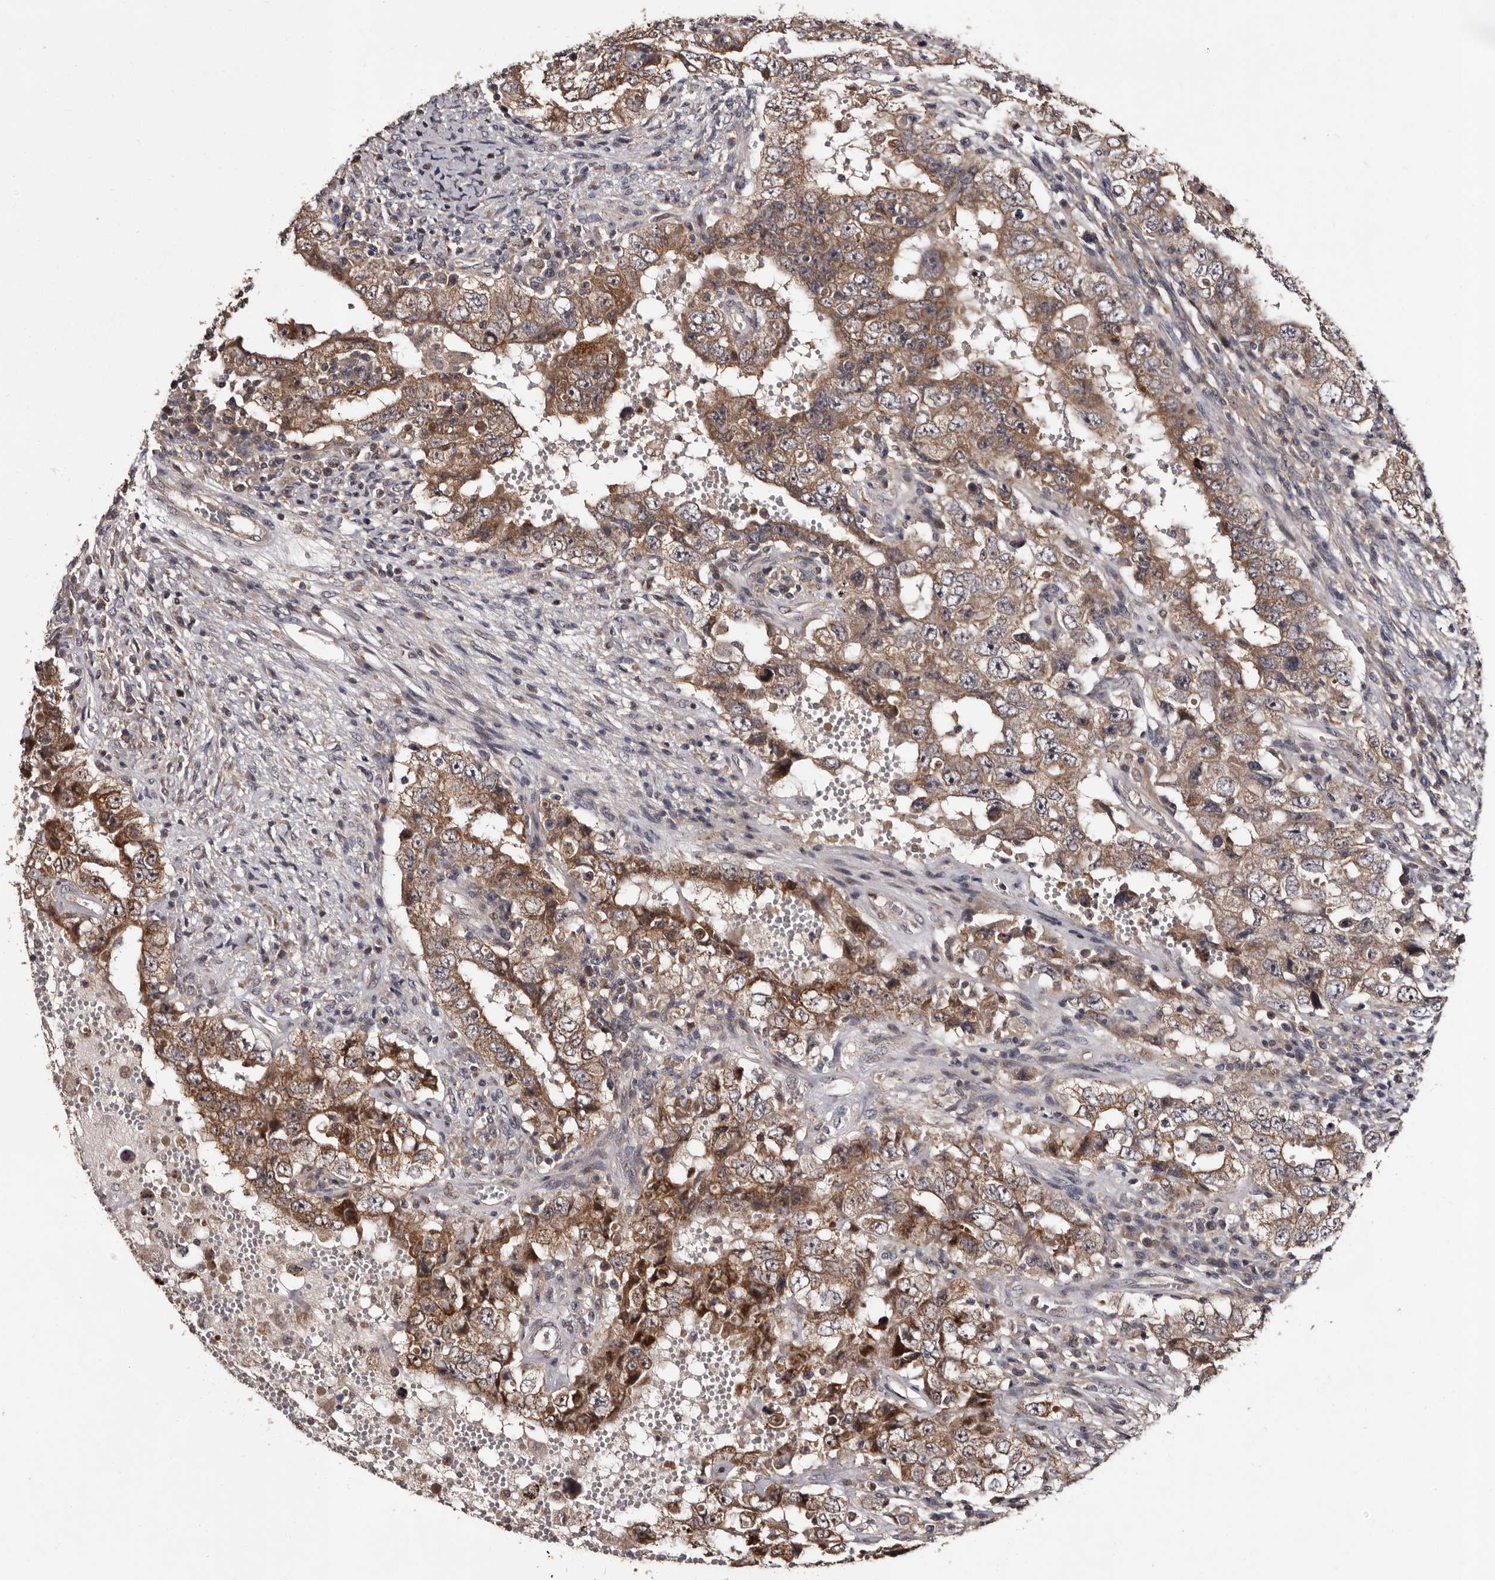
{"staining": {"intensity": "moderate", "quantity": ">75%", "location": "cytoplasmic/membranous"}, "tissue": "testis cancer", "cell_type": "Tumor cells", "image_type": "cancer", "snomed": [{"axis": "morphology", "description": "Carcinoma, Embryonal, NOS"}, {"axis": "topography", "description": "Testis"}], "caption": "Protein expression analysis of testis cancer (embryonal carcinoma) demonstrates moderate cytoplasmic/membranous positivity in approximately >75% of tumor cells.", "gene": "MKRN3", "patient": {"sex": "male", "age": 26}}